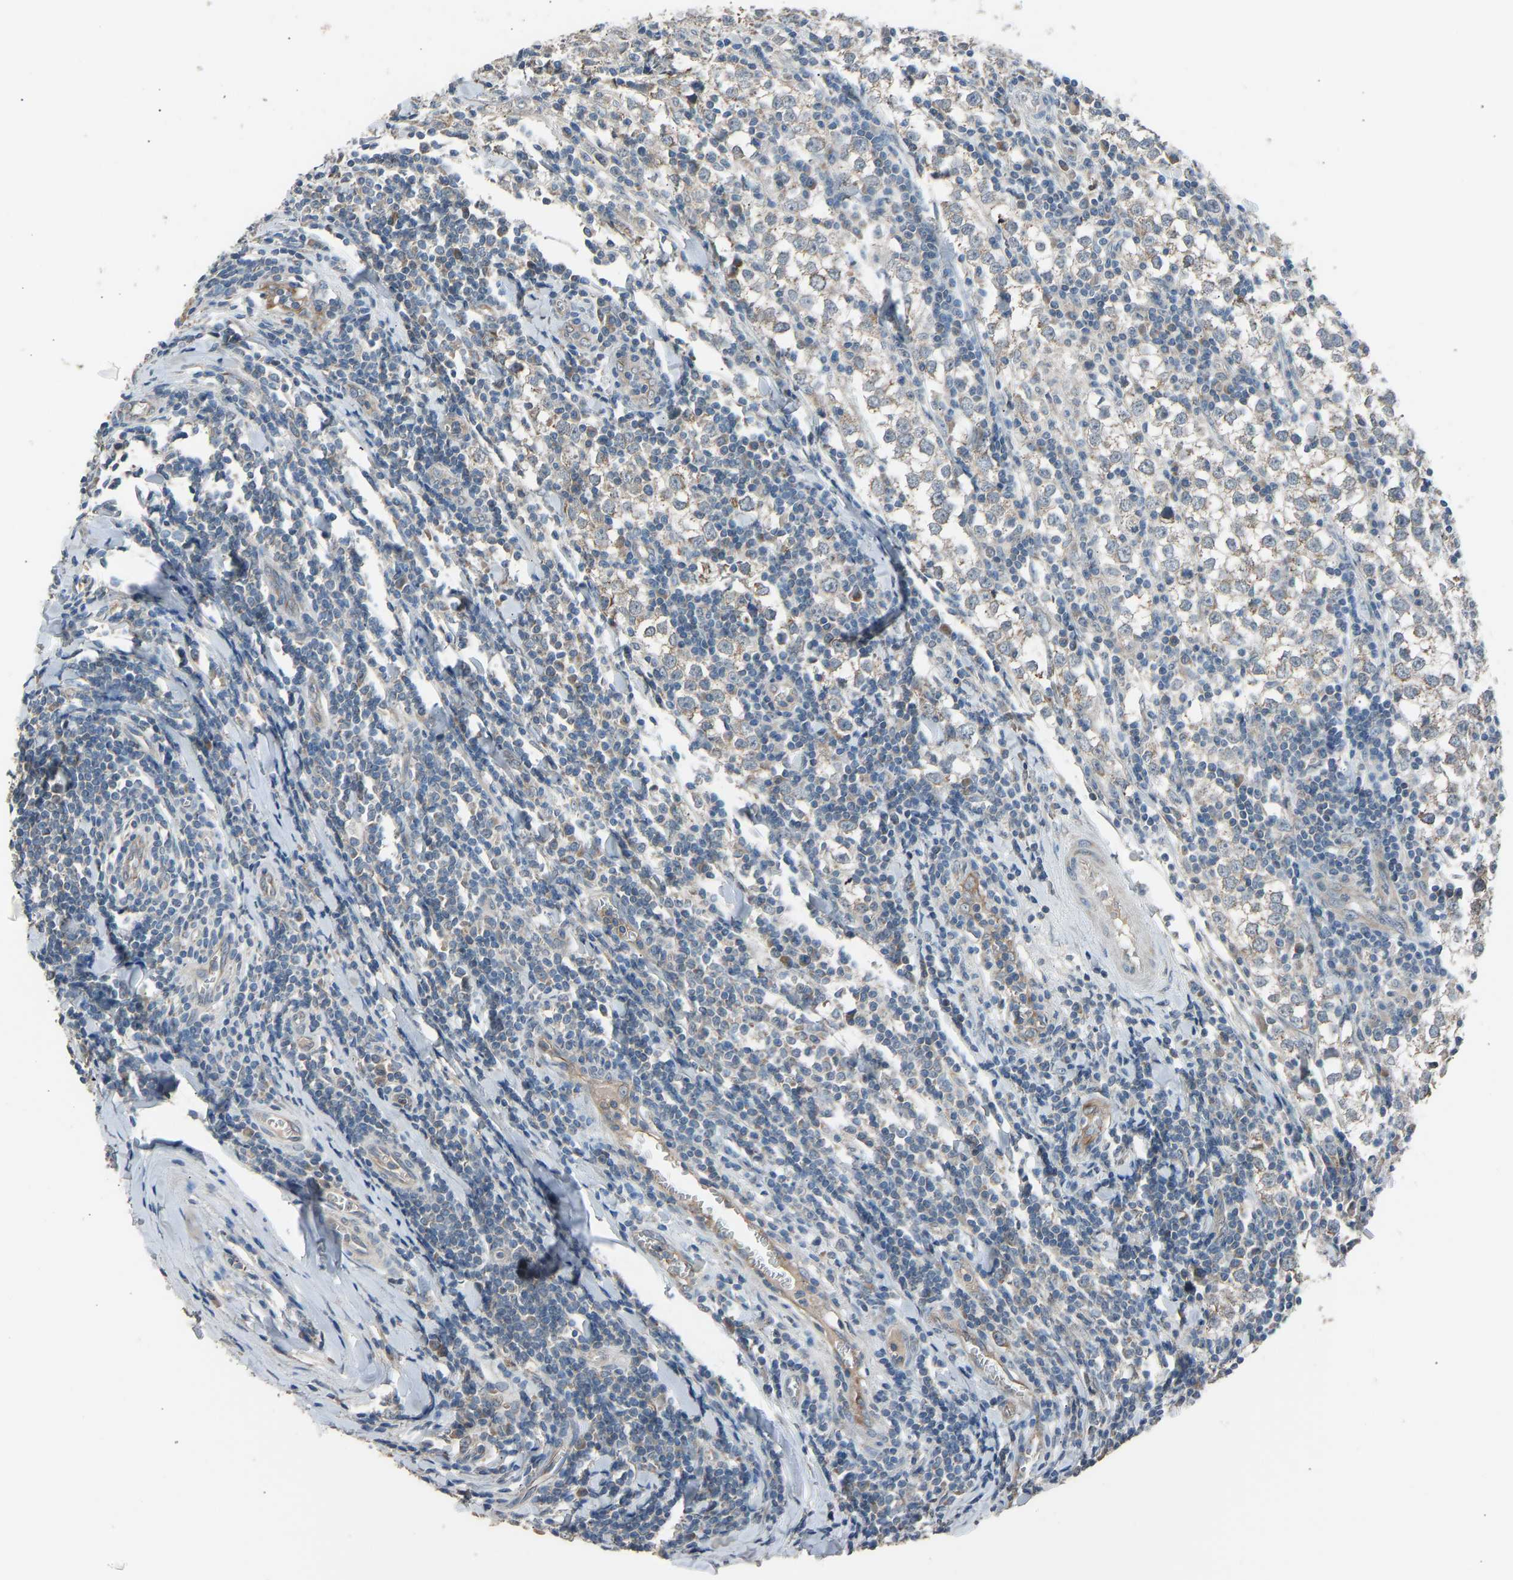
{"staining": {"intensity": "negative", "quantity": "none", "location": "none"}, "tissue": "testis cancer", "cell_type": "Tumor cells", "image_type": "cancer", "snomed": [{"axis": "morphology", "description": "Seminoma, NOS"}, {"axis": "morphology", "description": "Carcinoma, Embryonal, NOS"}, {"axis": "topography", "description": "Testis"}], "caption": "DAB immunohistochemical staining of human testis cancer (seminoma) reveals no significant staining in tumor cells. (DAB (3,3'-diaminobenzidine) IHC, high magnification).", "gene": "TGFBR3", "patient": {"sex": "male", "age": 36}}